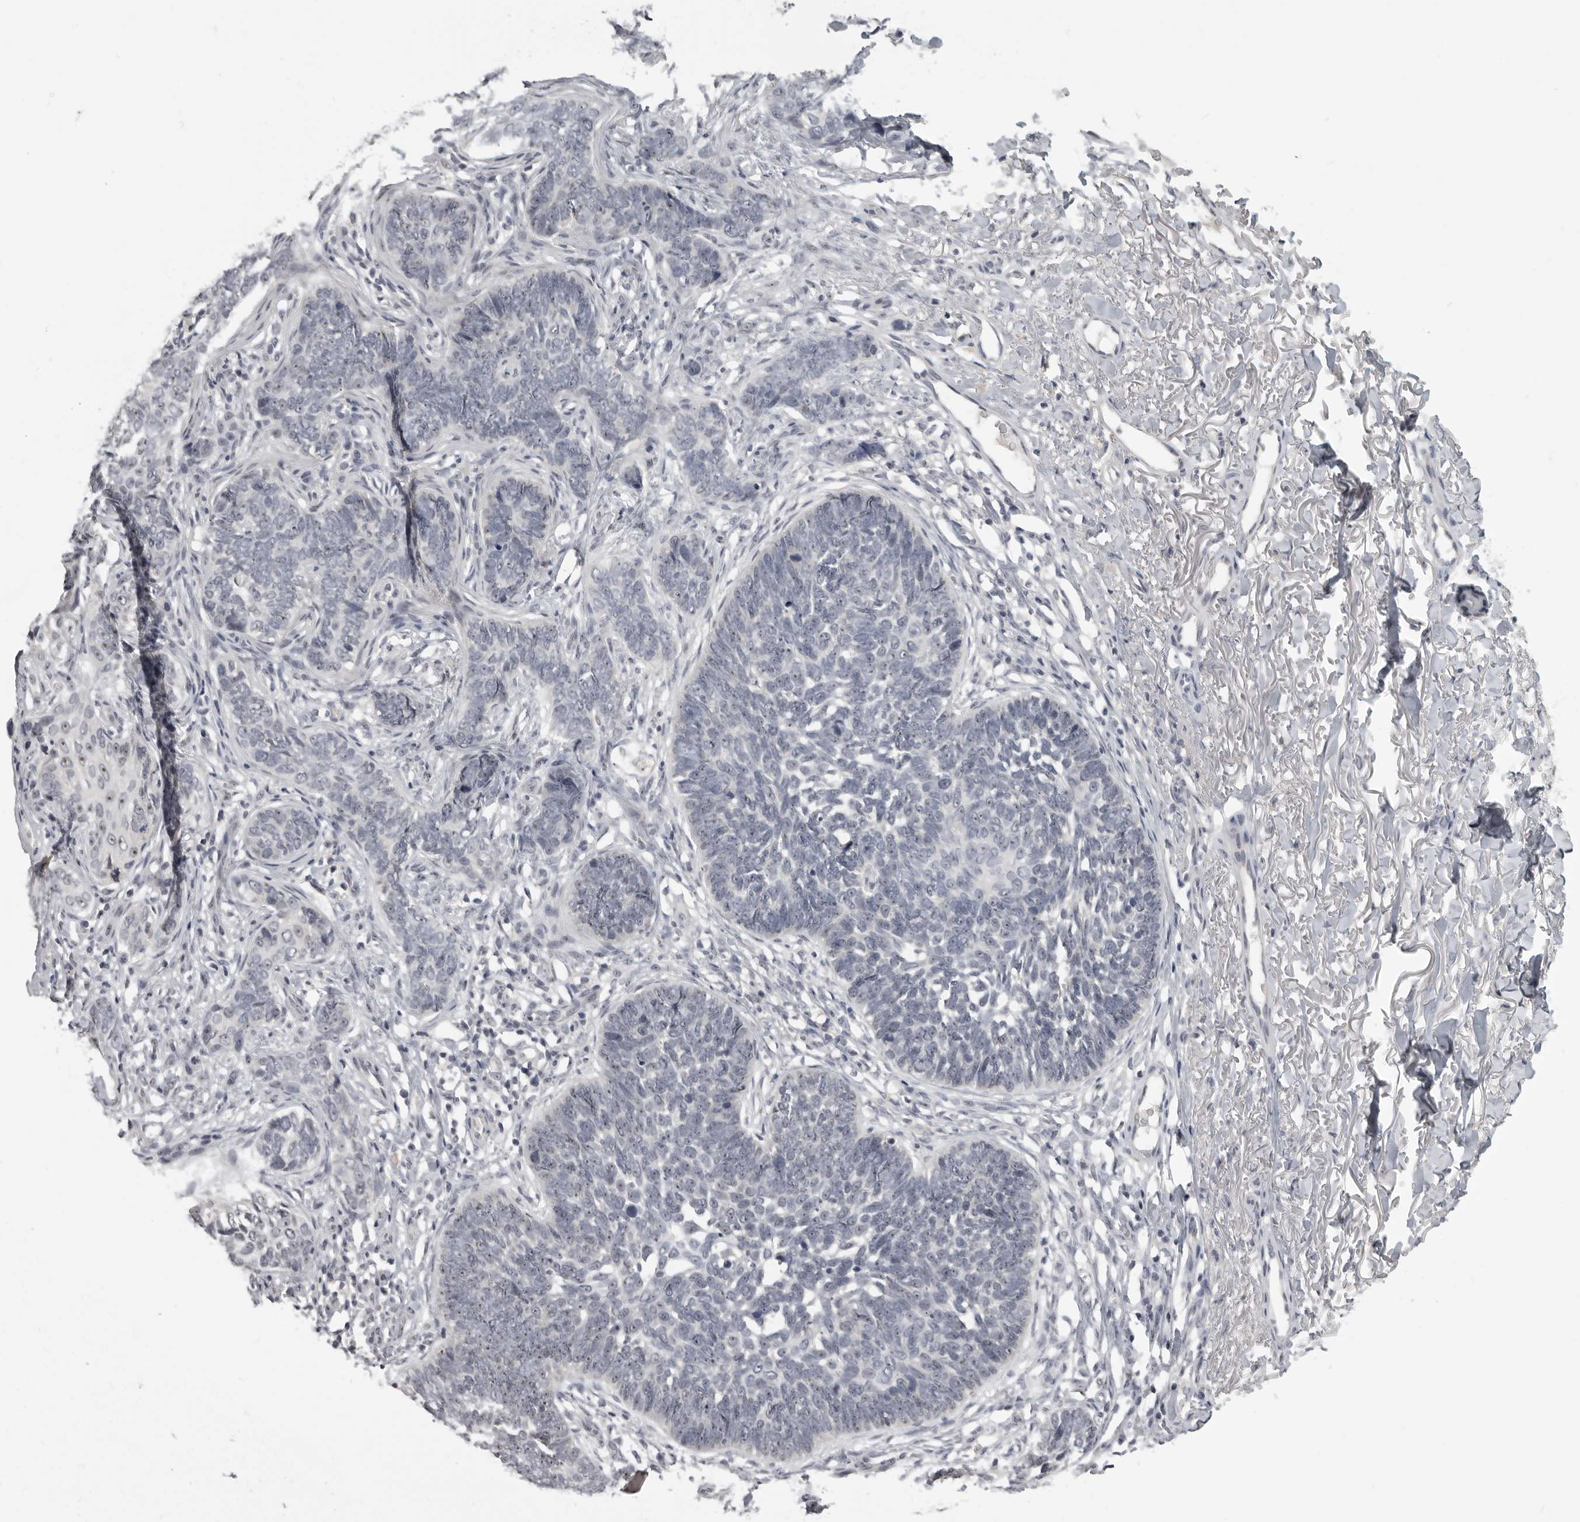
{"staining": {"intensity": "negative", "quantity": "none", "location": "none"}, "tissue": "skin cancer", "cell_type": "Tumor cells", "image_type": "cancer", "snomed": [{"axis": "morphology", "description": "Normal tissue, NOS"}, {"axis": "morphology", "description": "Basal cell carcinoma"}, {"axis": "topography", "description": "Skin"}], "caption": "A high-resolution histopathology image shows IHC staining of skin cancer, which exhibits no significant staining in tumor cells.", "gene": "MRTO4", "patient": {"sex": "male", "age": 77}}